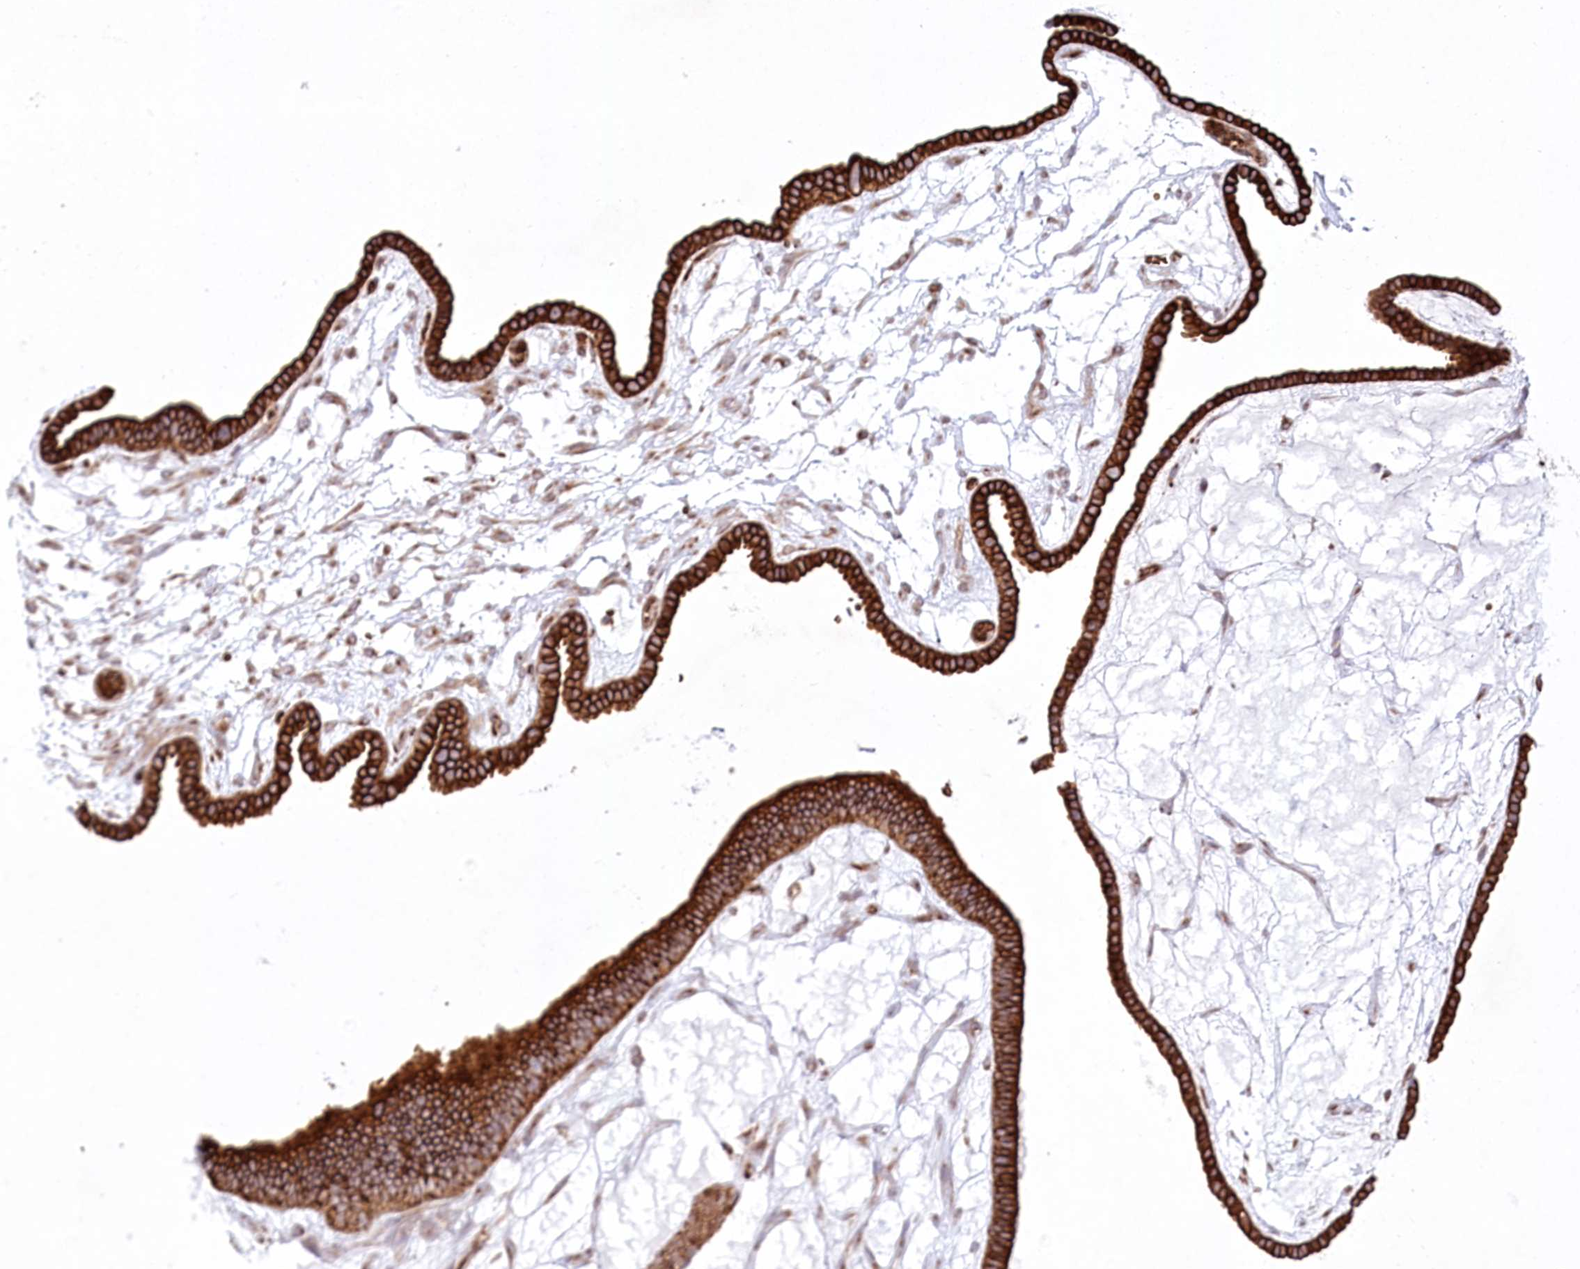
{"staining": {"intensity": "strong", "quantity": ">75%", "location": "cytoplasmic/membranous"}, "tissue": "ovarian cancer", "cell_type": "Tumor cells", "image_type": "cancer", "snomed": [{"axis": "morphology", "description": "Cystadenocarcinoma, serous, NOS"}, {"axis": "topography", "description": "Ovary"}], "caption": "High-power microscopy captured an IHC micrograph of serous cystadenocarcinoma (ovarian), revealing strong cytoplasmic/membranous expression in approximately >75% of tumor cells. (IHC, brightfield microscopy, high magnification).", "gene": "COMMD3", "patient": {"sex": "female", "age": 56}}